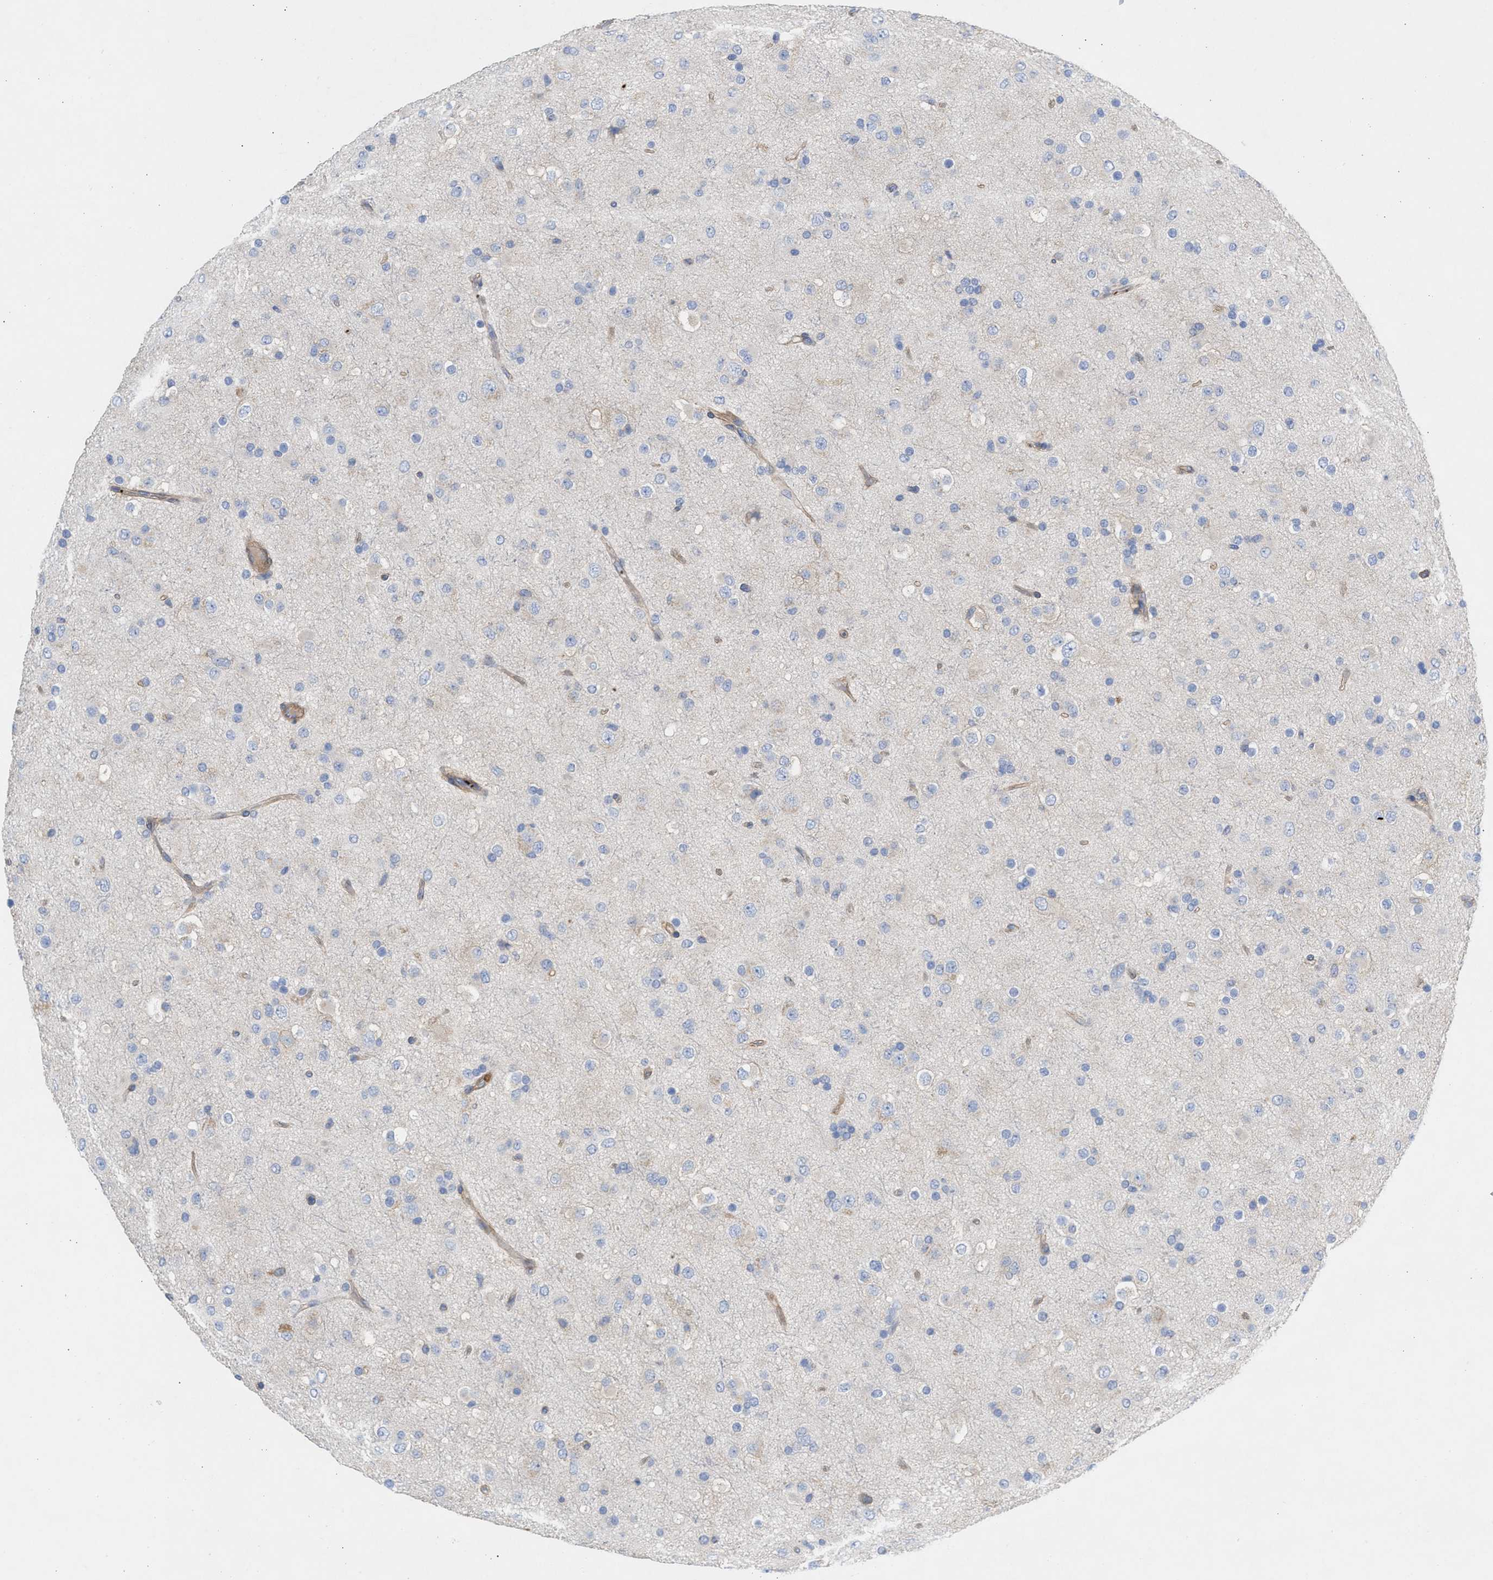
{"staining": {"intensity": "negative", "quantity": "none", "location": "none"}, "tissue": "glioma", "cell_type": "Tumor cells", "image_type": "cancer", "snomed": [{"axis": "morphology", "description": "Glioma, malignant, Low grade"}, {"axis": "topography", "description": "Brain"}], "caption": "Human glioma stained for a protein using IHC displays no staining in tumor cells.", "gene": "HS3ST5", "patient": {"sex": "male", "age": 65}}